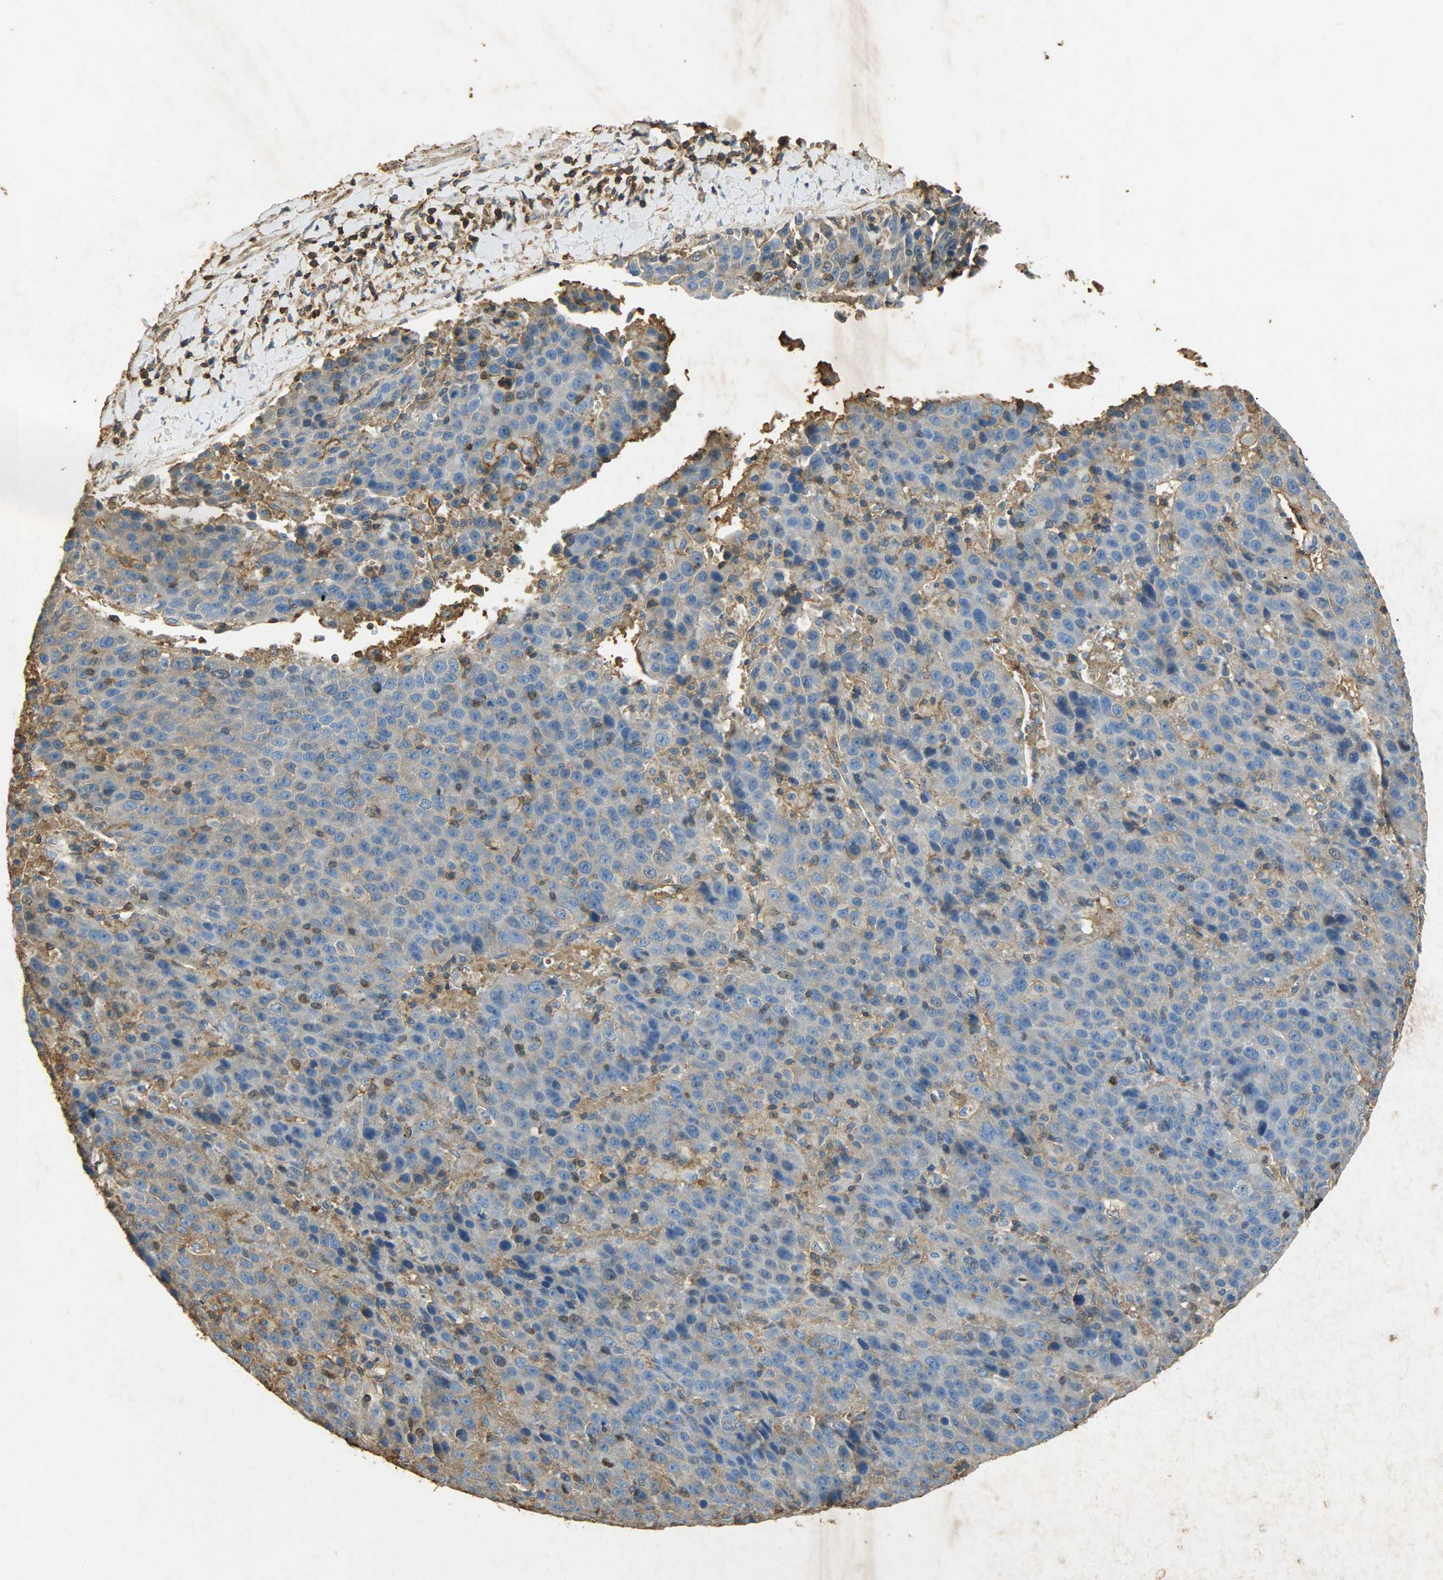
{"staining": {"intensity": "strong", "quantity": "<25%", "location": "nuclear"}, "tissue": "liver cancer", "cell_type": "Tumor cells", "image_type": "cancer", "snomed": [{"axis": "morphology", "description": "Carcinoma, Hepatocellular, NOS"}, {"axis": "topography", "description": "Liver"}], "caption": "Hepatocellular carcinoma (liver) stained for a protein shows strong nuclear positivity in tumor cells. The staining was performed using DAB to visualize the protein expression in brown, while the nuclei were stained in blue with hematoxylin (Magnification: 20x).", "gene": "ANXA6", "patient": {"sex": "female", "age": 53}}